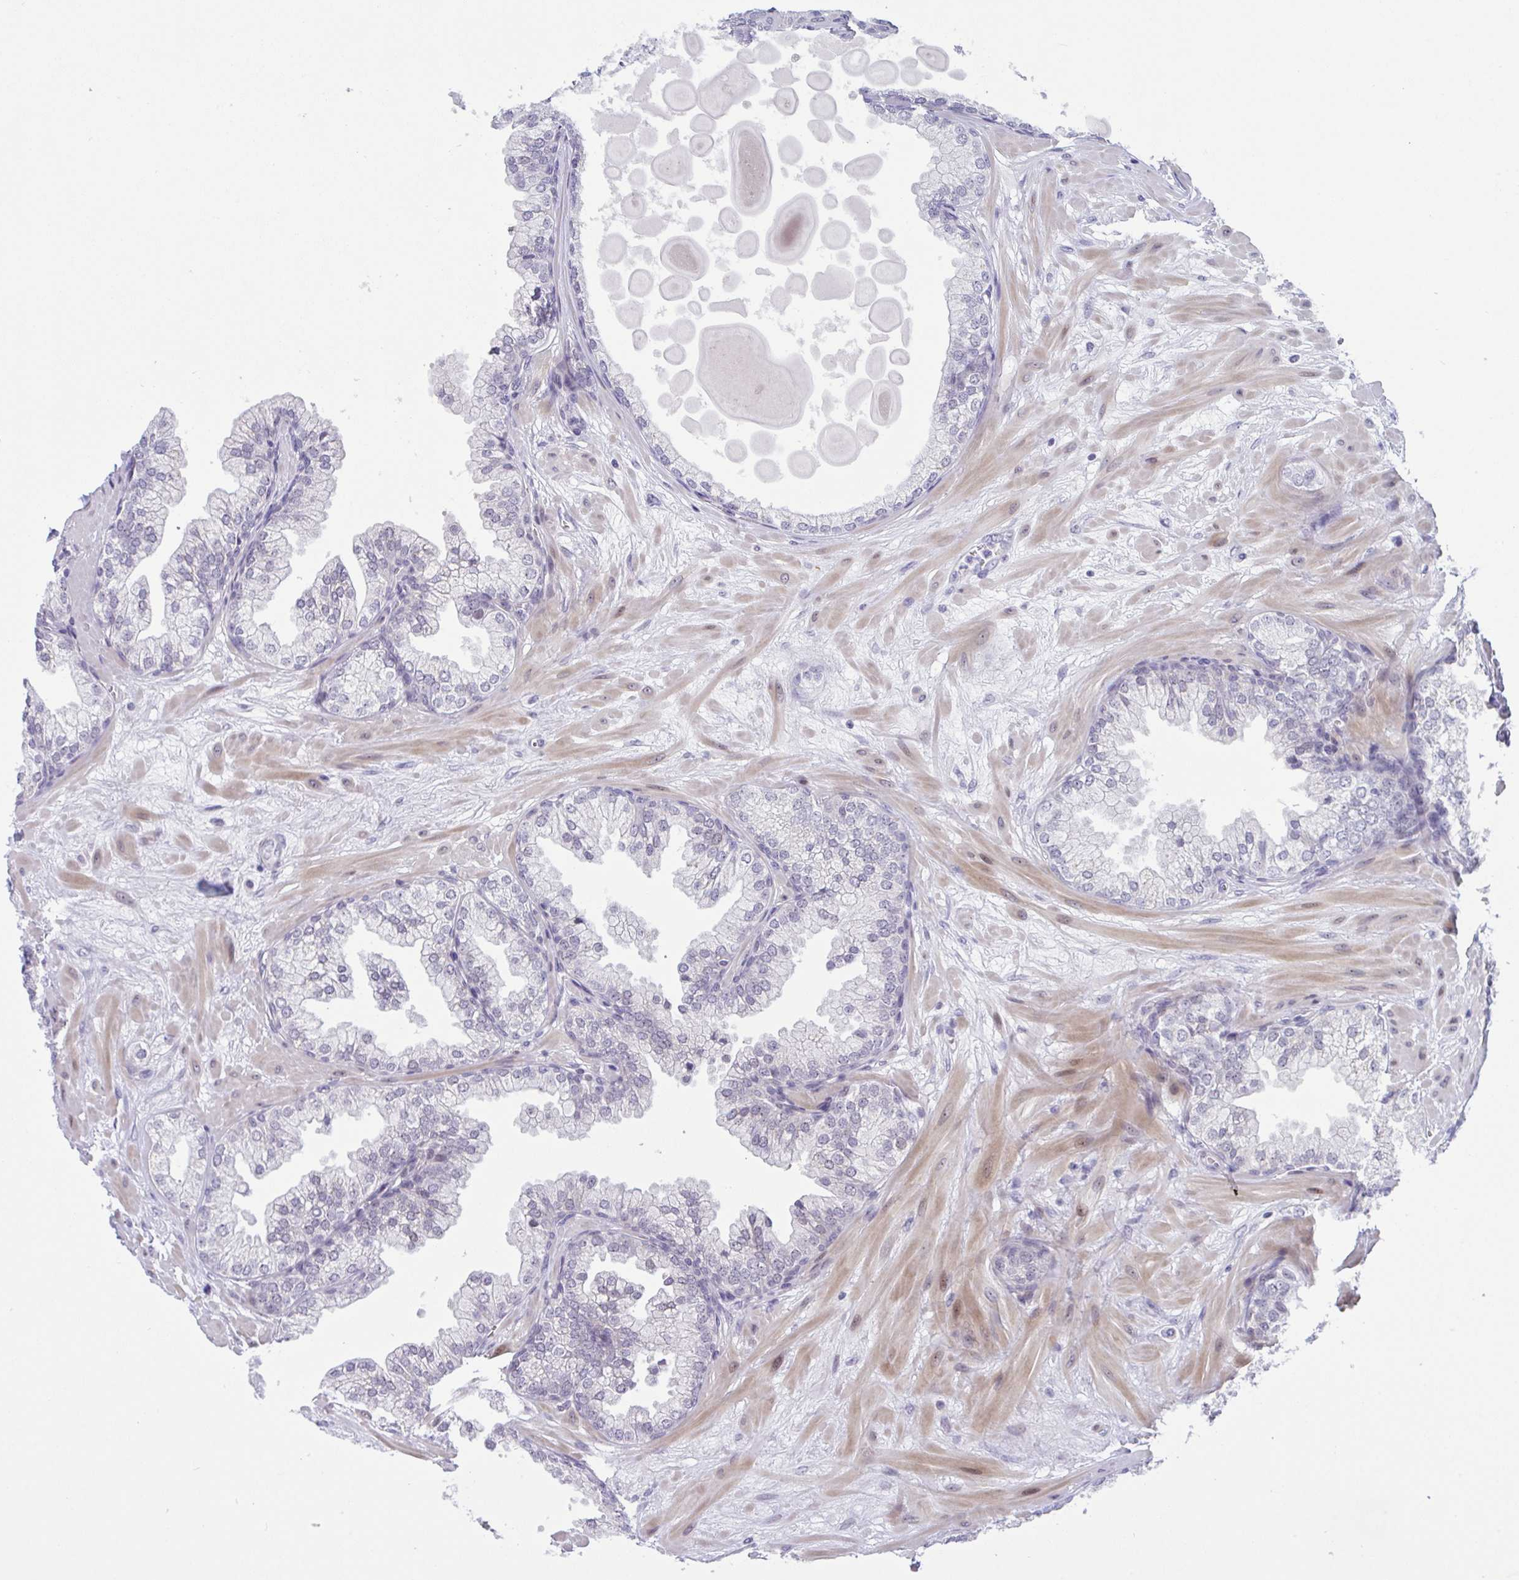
{"staining": {"intensity": "negative", "quantity": "none", "location": "none"}, "tissue": "prostate", "cell_type": "Glandular cells", "image_type": "normal", "snomed": [{"axis": "morphology", "description": "Normal tissue, NOS"}, {"axis": "topography", "description": "Prostate"}, {"axis": "topography", "description": "Peripheral nerve tissue"}], "caption": "Immunohistochemistry (IHC) of normal human prostate reveals no staining in glandular cells.", "gene": "USP35", "patient": {"sex": "male", "age": 61}}